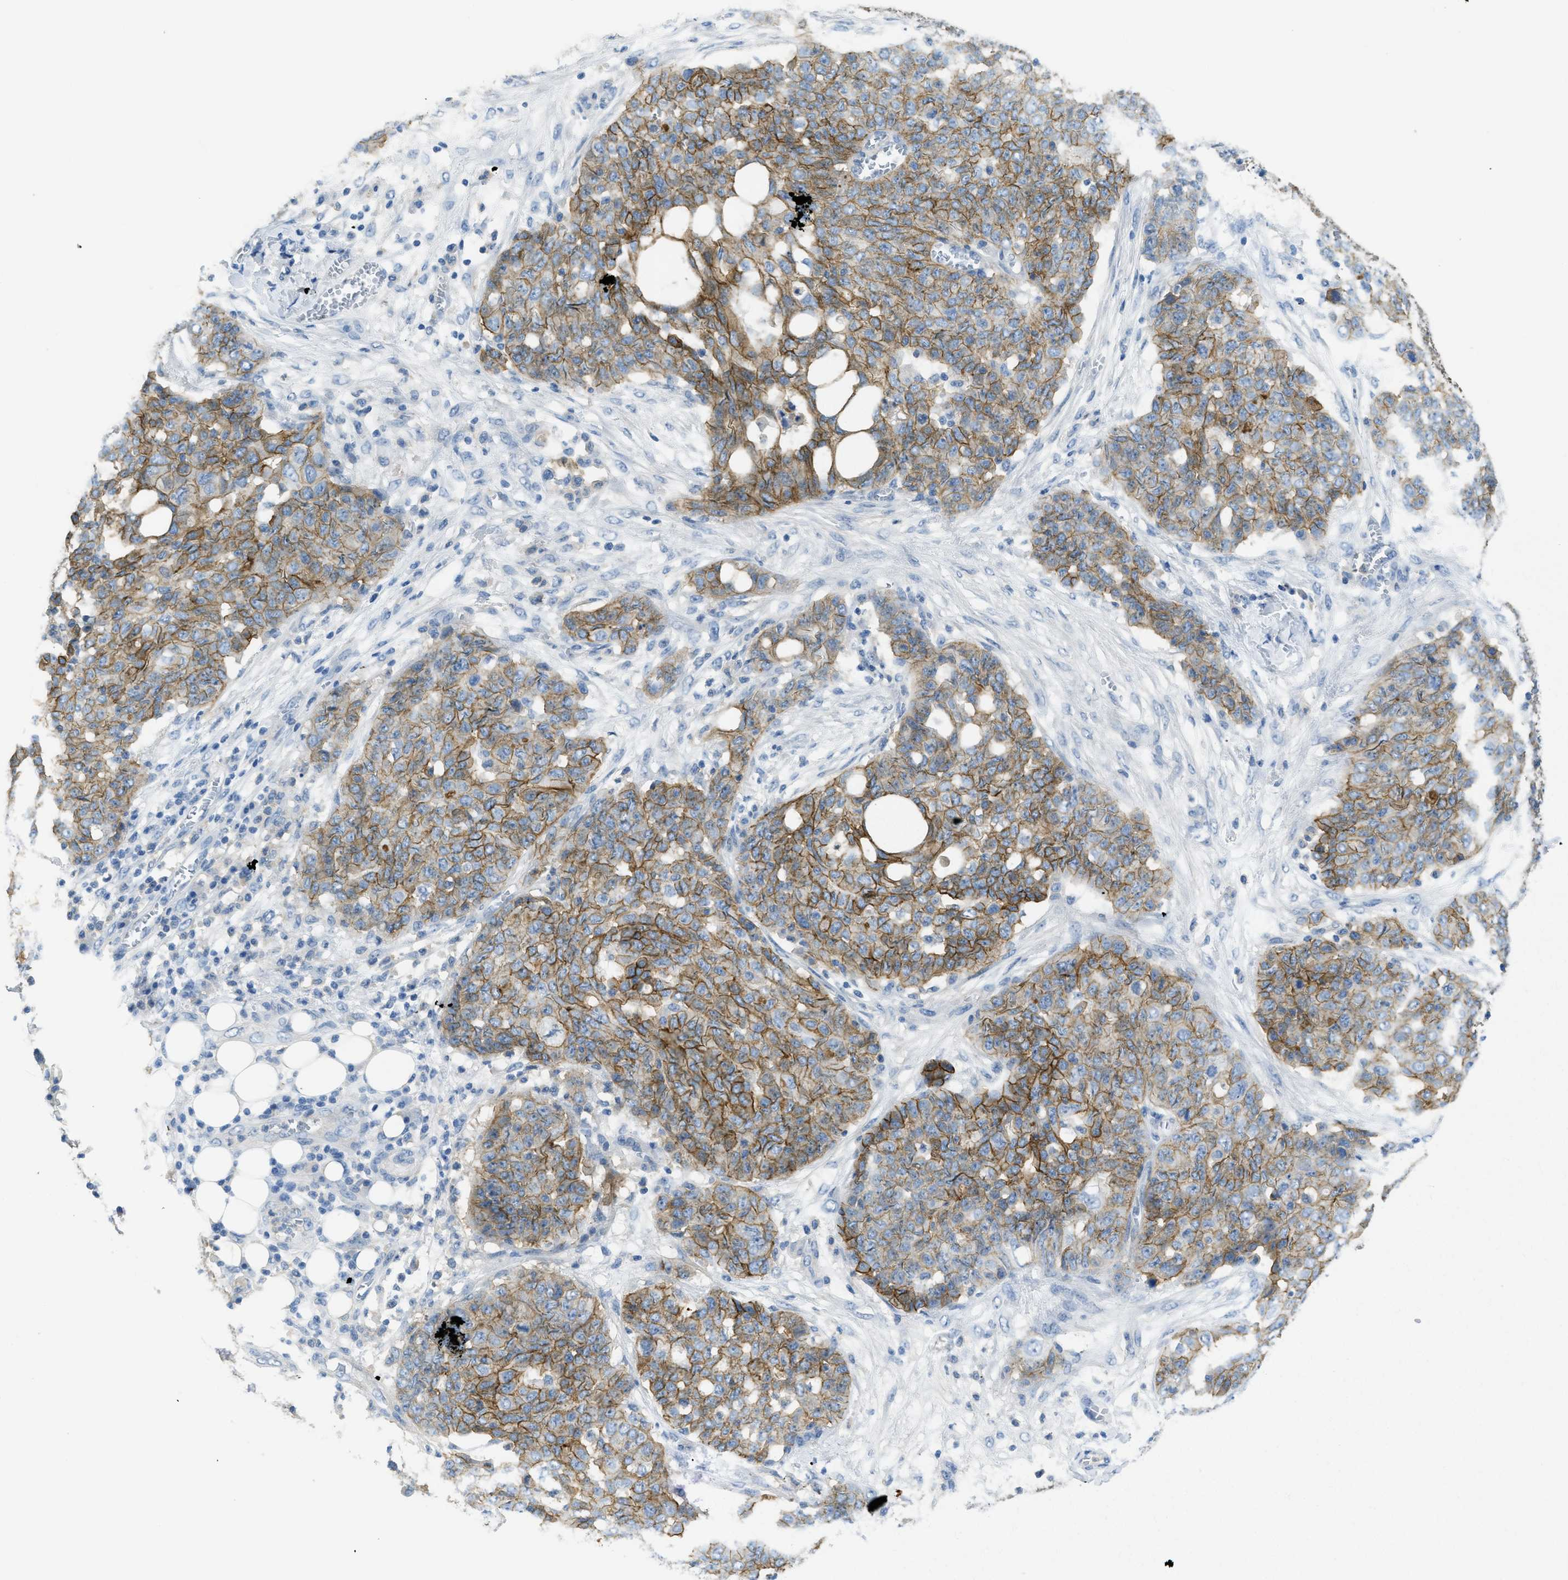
{"staining": {"intensity": "moderate", "quantity": ">75%", "location": "cytoplasmic/membranous"}, "tissue": "ovarian cancer", "cell_type": "Tumor cells", "image_type": "cancer", "snomed": [{"axis": "morphology", "description": "Cystadenocarcinoma, serous, NOS"}, {"axis": "topography", "description": "Soft tissue"}, {"axis": "topography", "description": "Ovary"}], "caption": "This is an image of IHC staining of ovarian serous cystadenocarcinoma, which shows moderate staining in the cytoplasmic/membranous of tumor cells.", "gene": "CNNM4", "patient": {"sex": "female", "age": 57}}